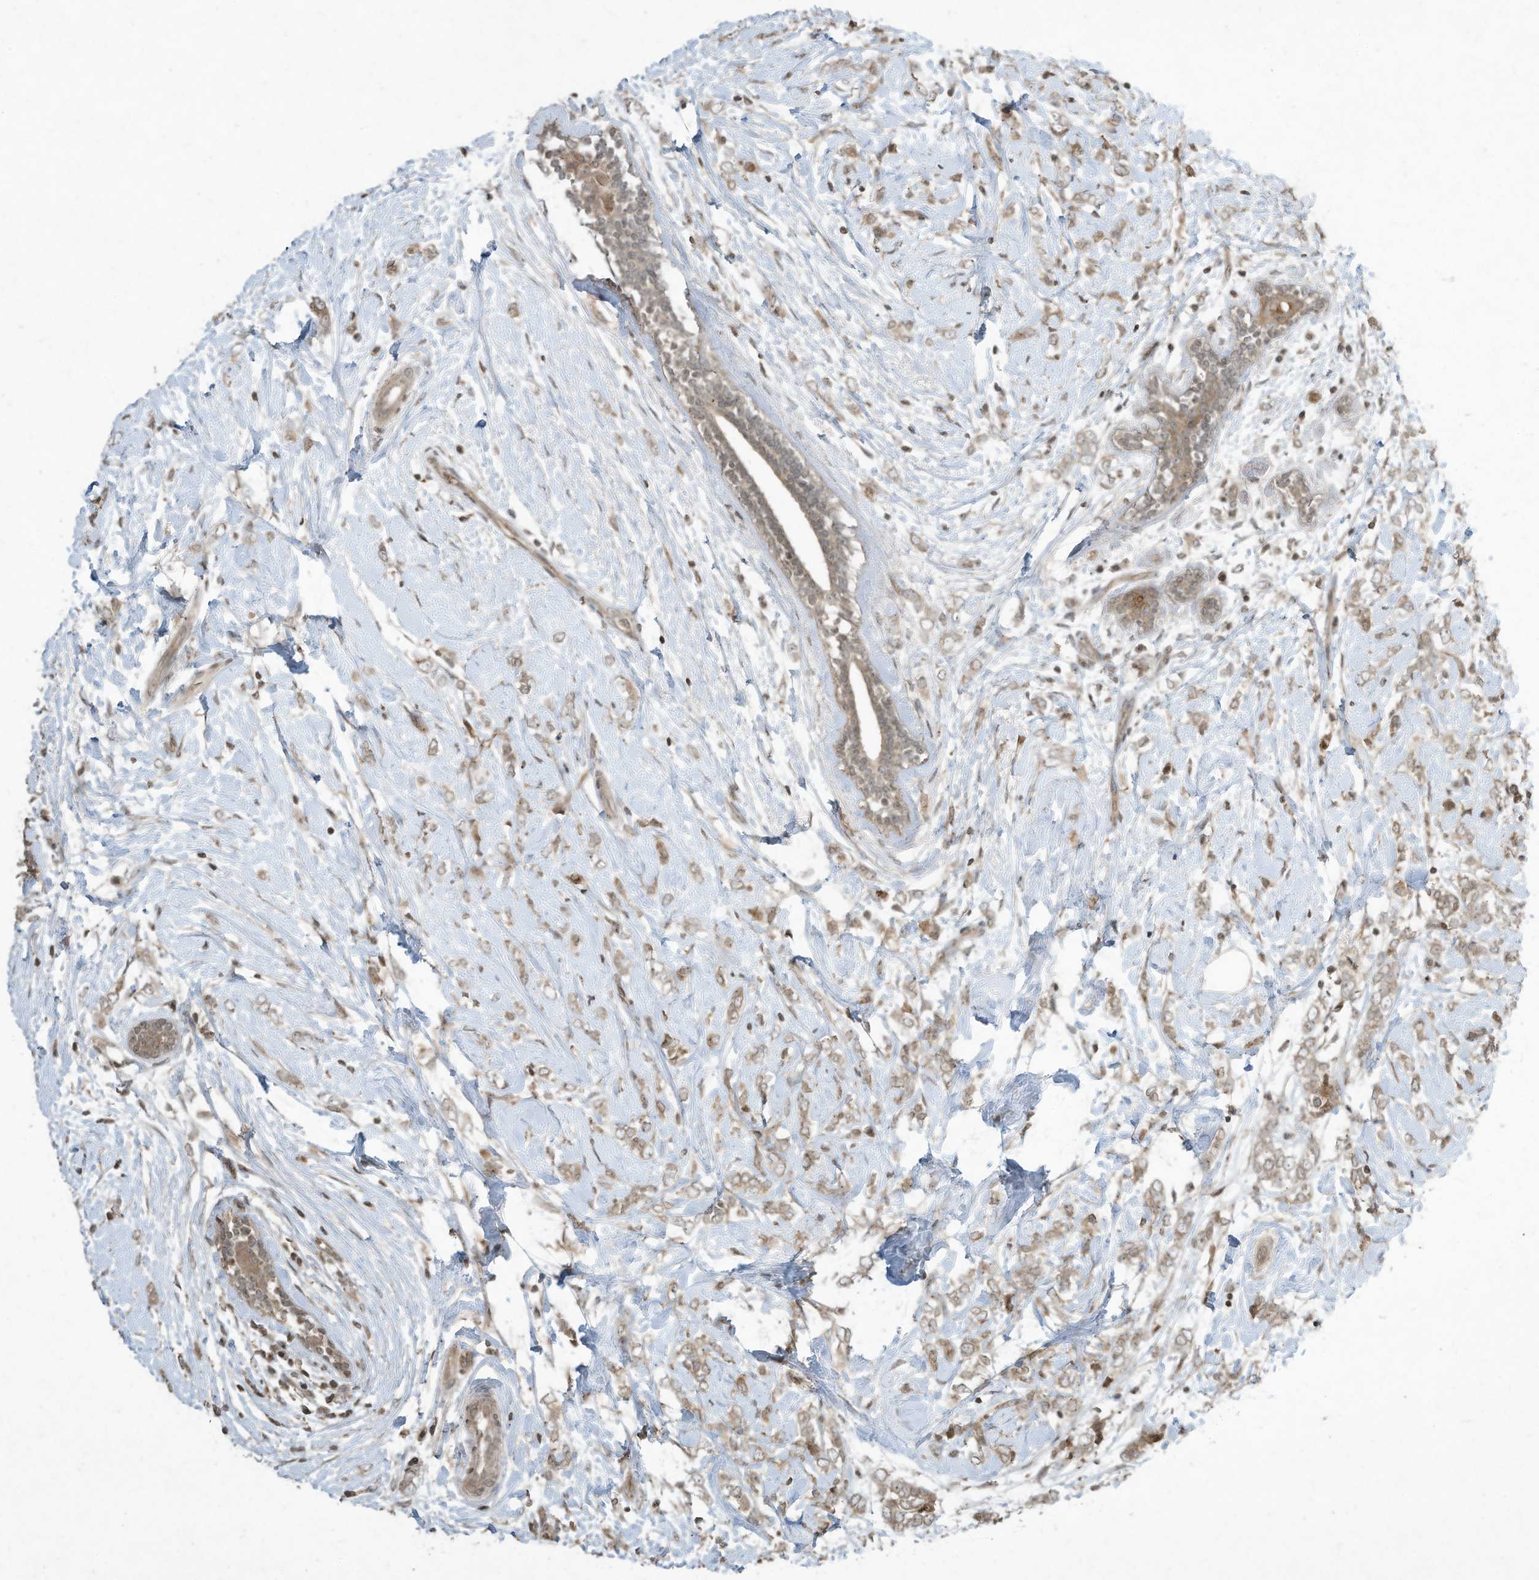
{"staining": {"intensity": "moderate", "quantity": ">75%", "location": "cytoplasmic/membranous"}, "tissue": "breast cancer", "cell_type": "Tumor cells", "image_type": "cancer", "snomed": [{"axis": "morphology", "description": "Normal tissue, NOS"}, {"axis": "morphology", "description": "Lobular carcinoma"}, {"axis": "topography", "description": "Breast"}], "caption": "This photomicrograph exhibits immunohistochemistry (IHC) staining of breast lobular carcinoma, with medium moderate cytoplasmic/membranous expression in approximately >75% of tumor cells.", "gene": "MATN2", "patient": {"sex": "female", "age": 47}}